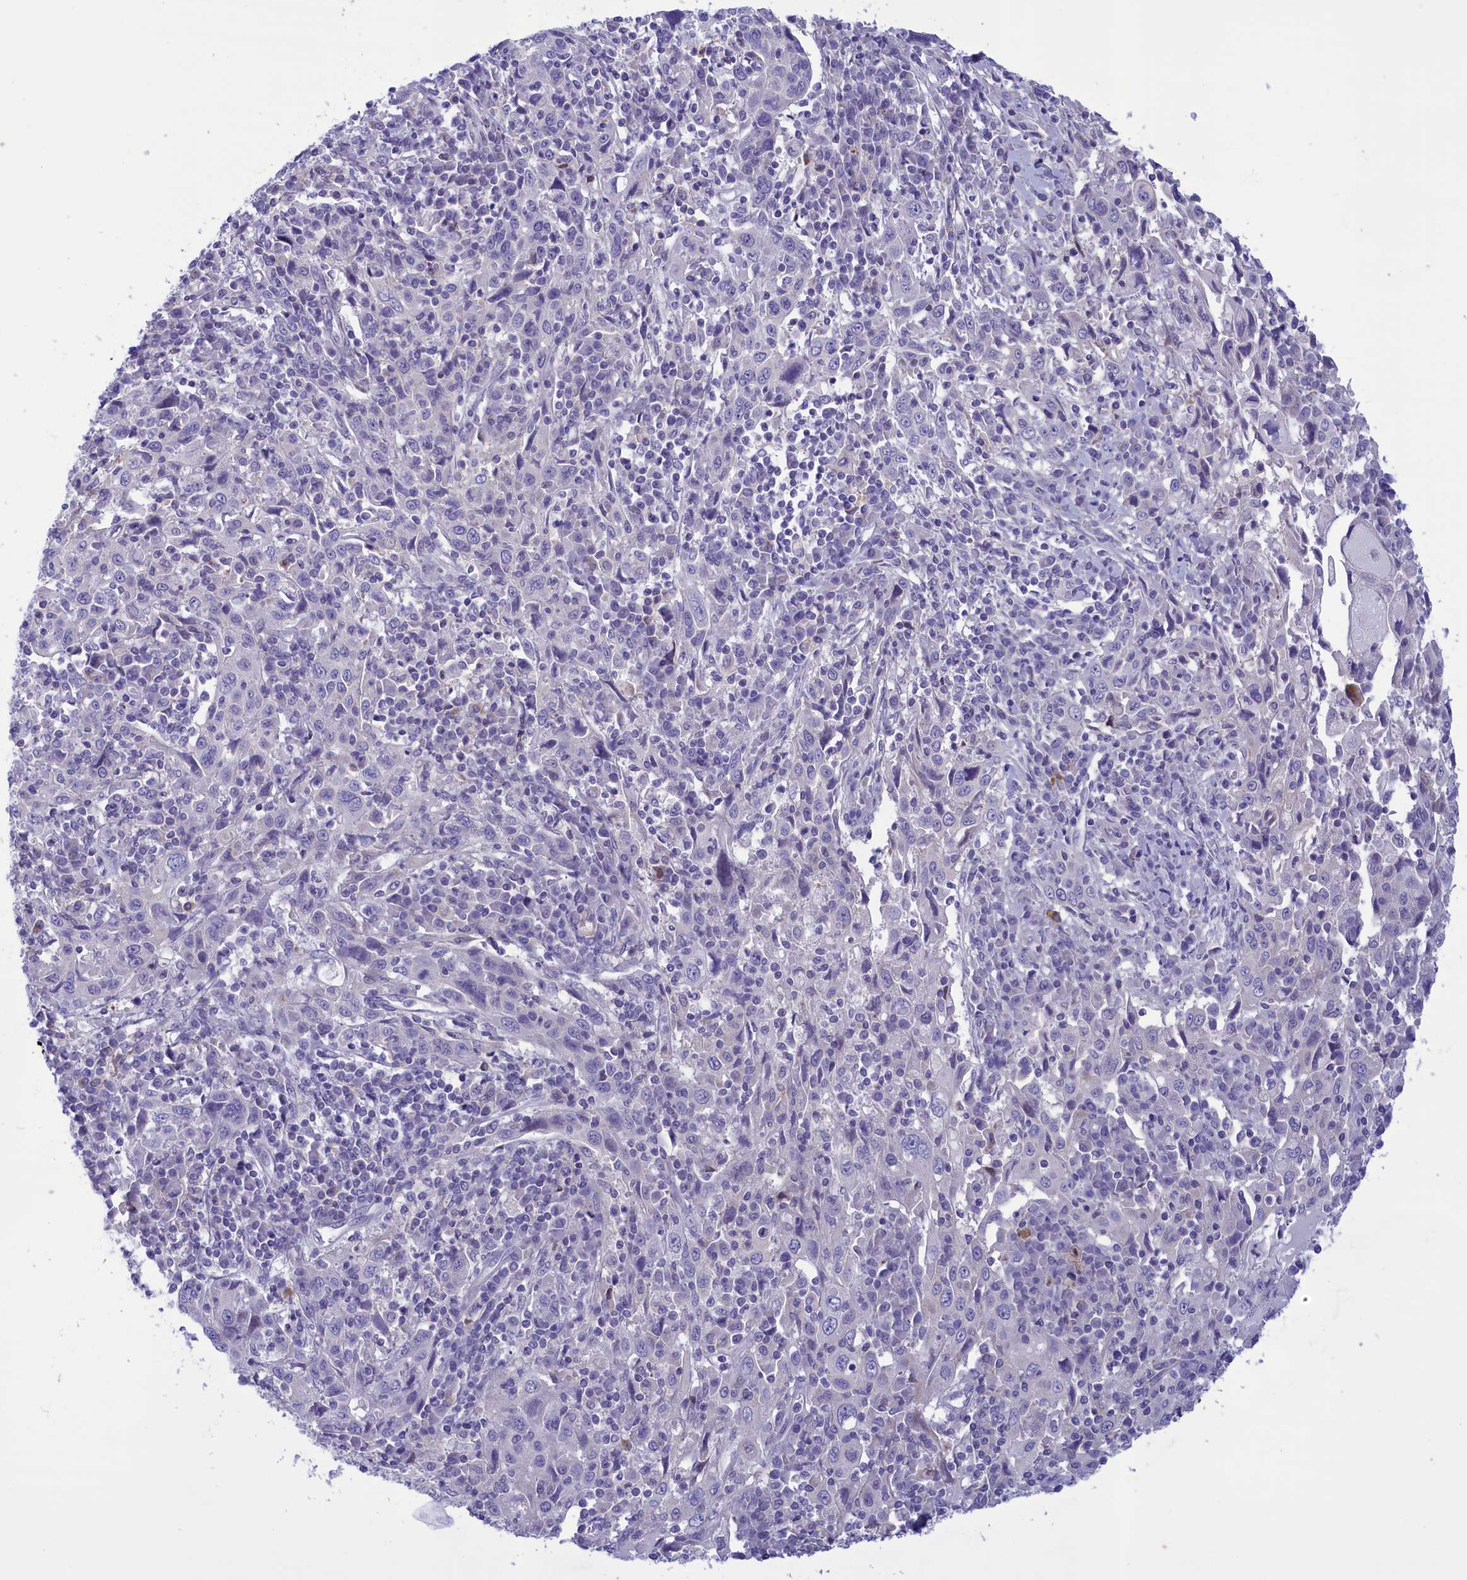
{"staining": {"intensity": "negative", "quantity": "none", "location": "none"}, "tissue": "cervical cancer", "cell_type": "Tumor cells", "image_type": "cancer", "snomed": [{"axis": "morphology", "description": "Squamous cell carcinoma, NOS"}, {"axis": "topography", "description": "Cervix"}], "caption": "The micrograph exhibits no staining of tumor cells in cervical cancer.", "gene": "CORO2A", "patient": {"sex": "female", "age": 46}}